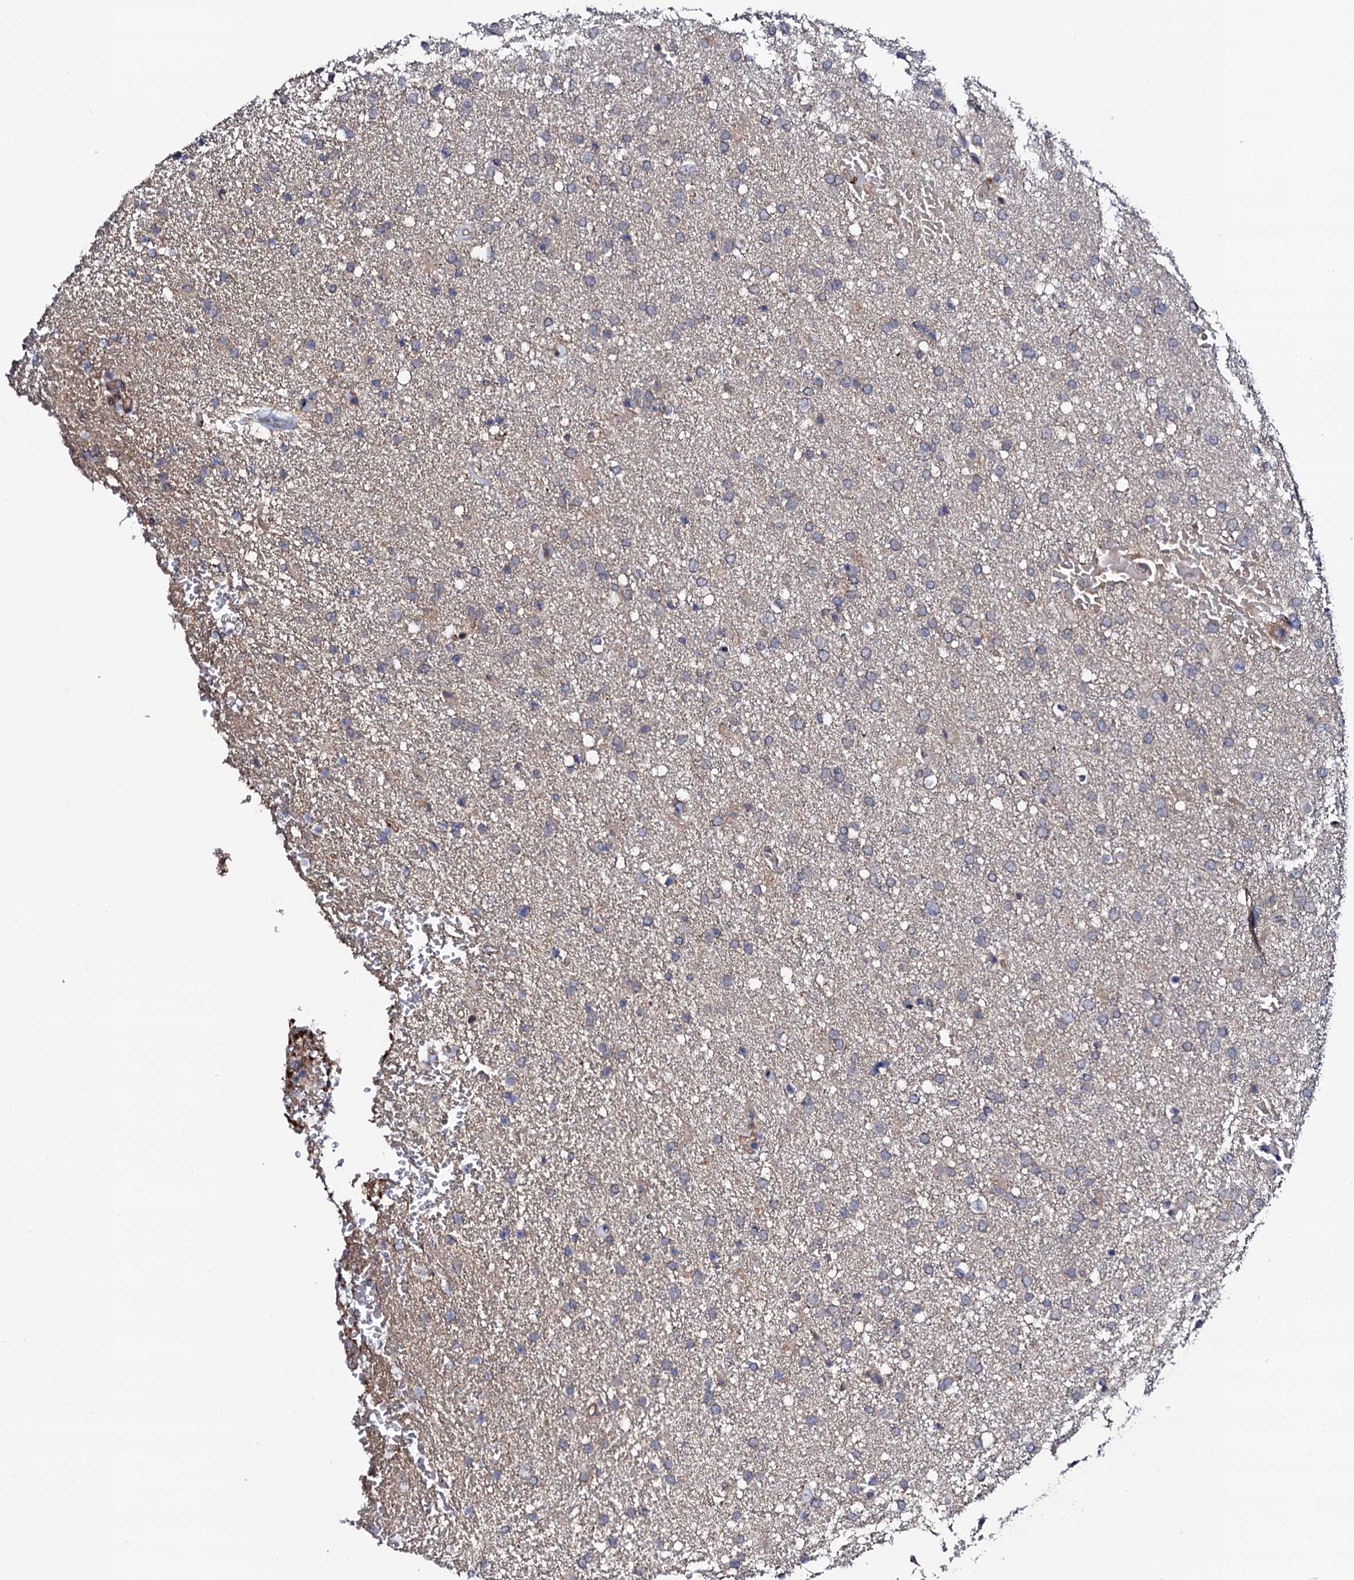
{"staining": {"intensity": "negative", "quantity": "none", "location": "none"}, "tissue": "glioma", "cell_type": "Tumor cells", "image_type": "cancer", "snomed": [{"axis": "morphology", "description": "Glioma, malignant, High grade"}, {"axis": "topography", "description": "Brain"}], "caption": "This is an immunohistochemistry (IHC) micrograph of glioma. There is no positivity in tumor cells.", "gene": "CIAO2A", "patient": {"sex": "male", "age": 72}}